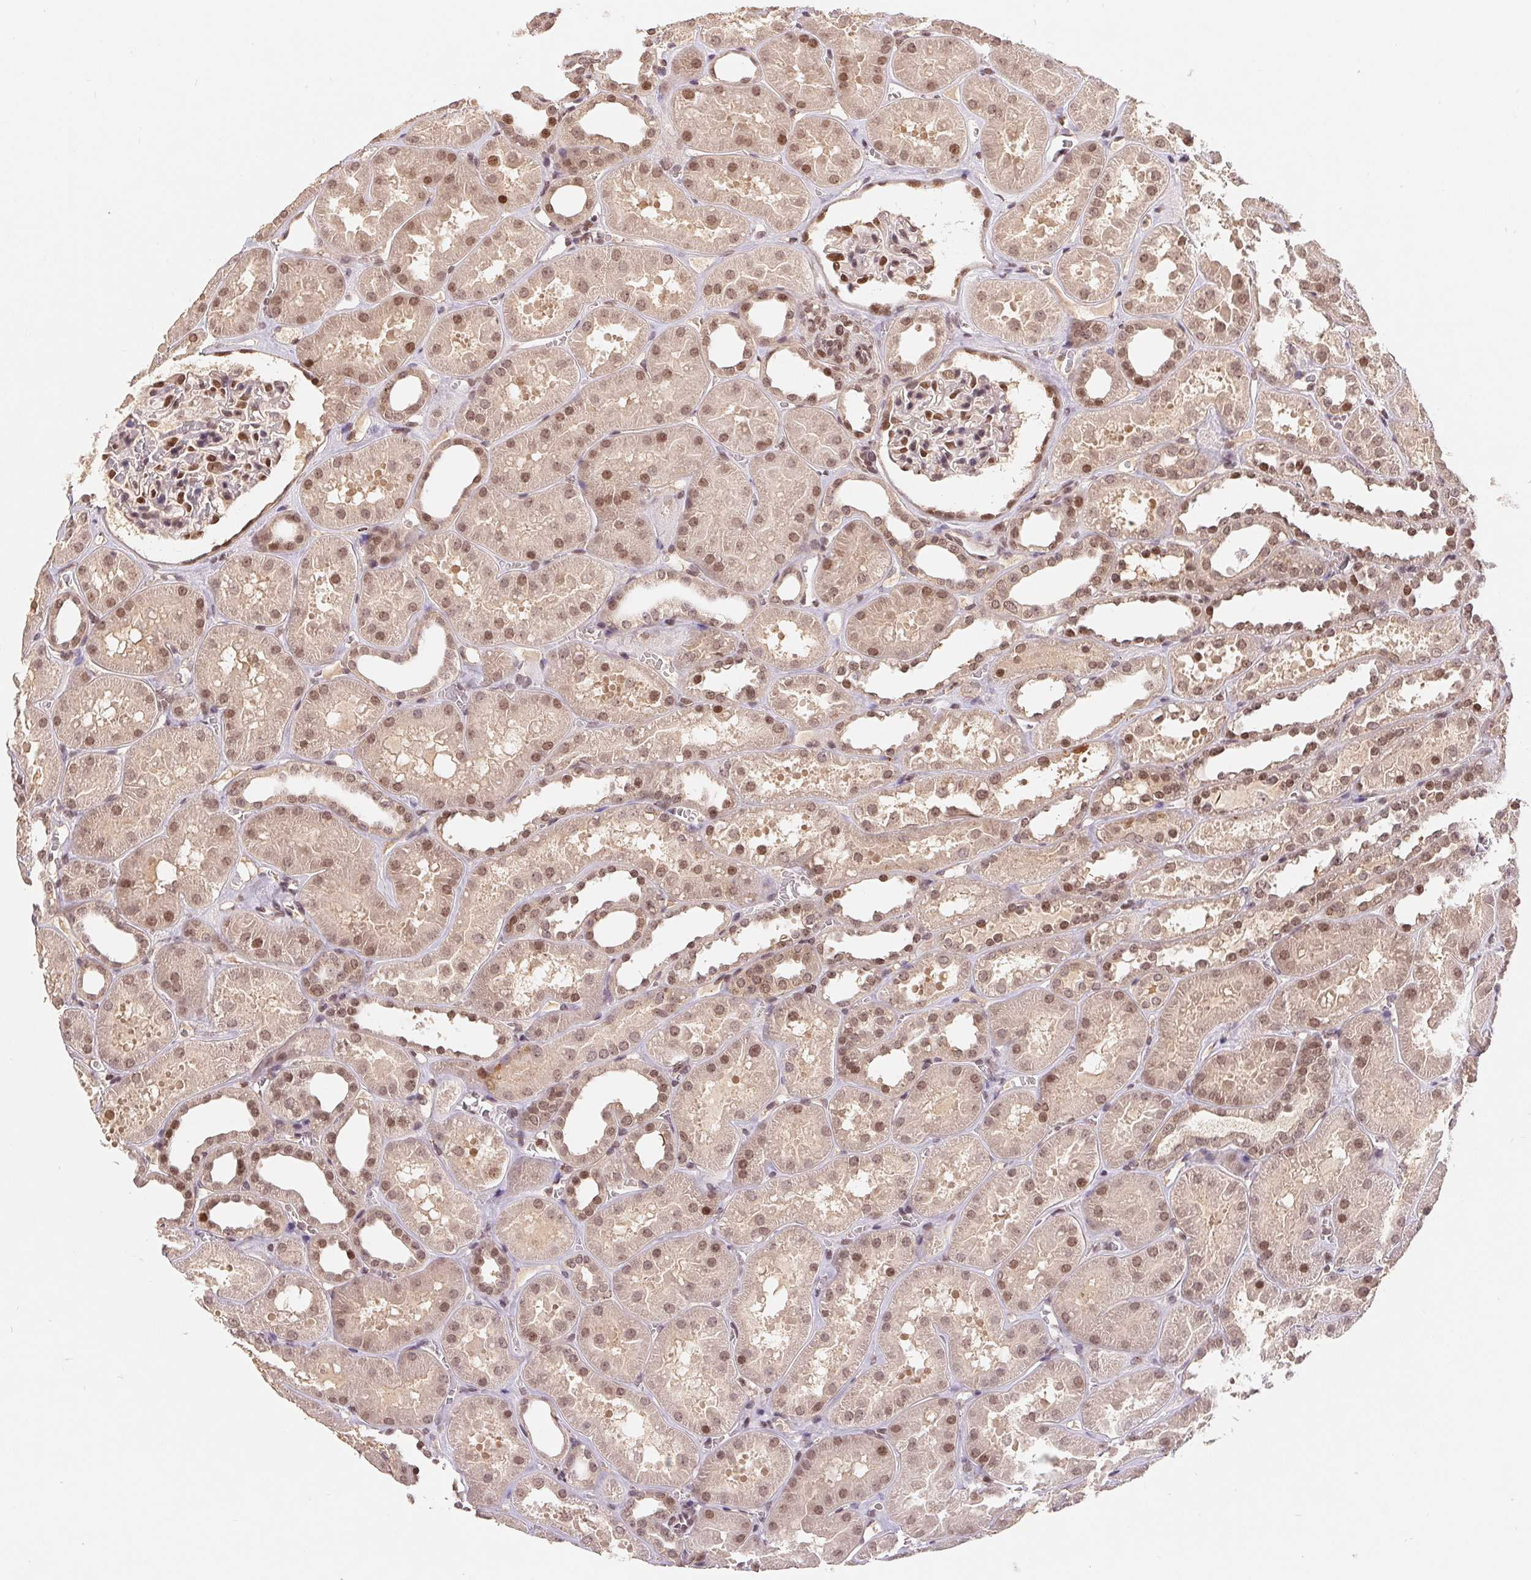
{"staining": {"intensity": "moderate", "quantity": "25%-75%", "location": "nuclear"}, "tissue": "kidney", "cell_type": "Cells in glomeruli", "image_type": "normal", "snomed": [{"axis": "morphology", "description": "Normal tissue, NOS"}, {"axis": "topography", "description": "Kidney"}], "caption": "Protein expression by immunohistochemistry reveals moderate nuclear expression in approximately 25%-75% of cells in glomeruli in unremarkable kidney.", "gene": "HMGN3", "patient": {"sex": "female", "age": 41}}